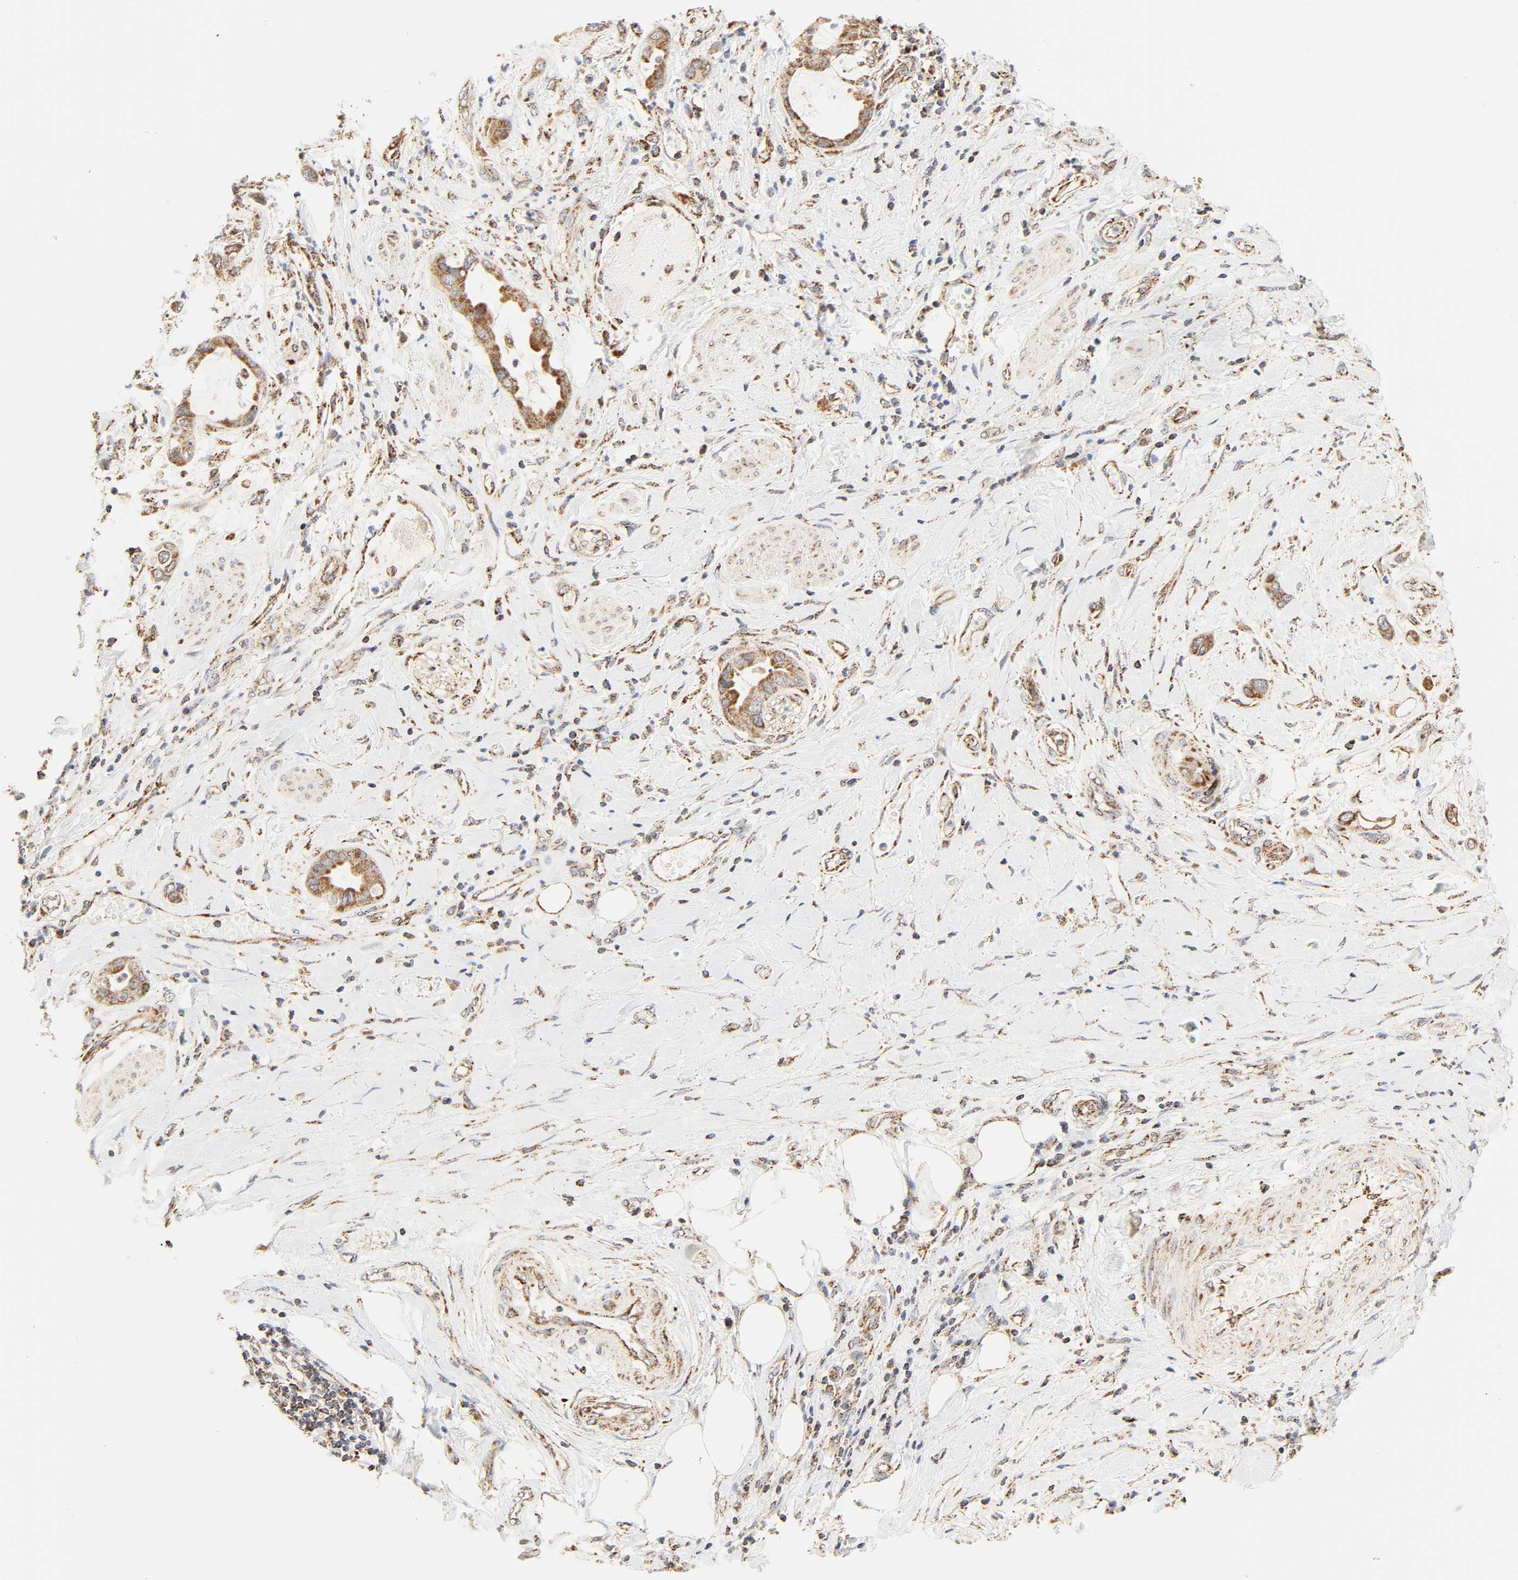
{"staining": {"intensity": "moderate", "quantity": ">75%", "location": "cytoplasmic/membranous"}, "tissue": "pancreatic cancer", "cell_type": "Tumor cells", "image_type": "cancer", "snomed": [{"axis": "morphology", "description": "Adenocarcinoma, NOS"}, {"axis": "morphology", "description": "Adenocarcinoma, metastatic, NOS"}, {"axis": "topography", "description": "Lymph node"}, {"axis": "topography", "description": "Pancreas"}, {"axis": "topography", "description": "Duodenum"}], "caption": "This histopathology image exhibits IHC staining of human pancreatic cancer, with medium moderate cytoplasmic/membranous staining in about >75% of tumor cells.", "gene": "ZMAT5", "patient": {"sex": "female", "age": 64}}